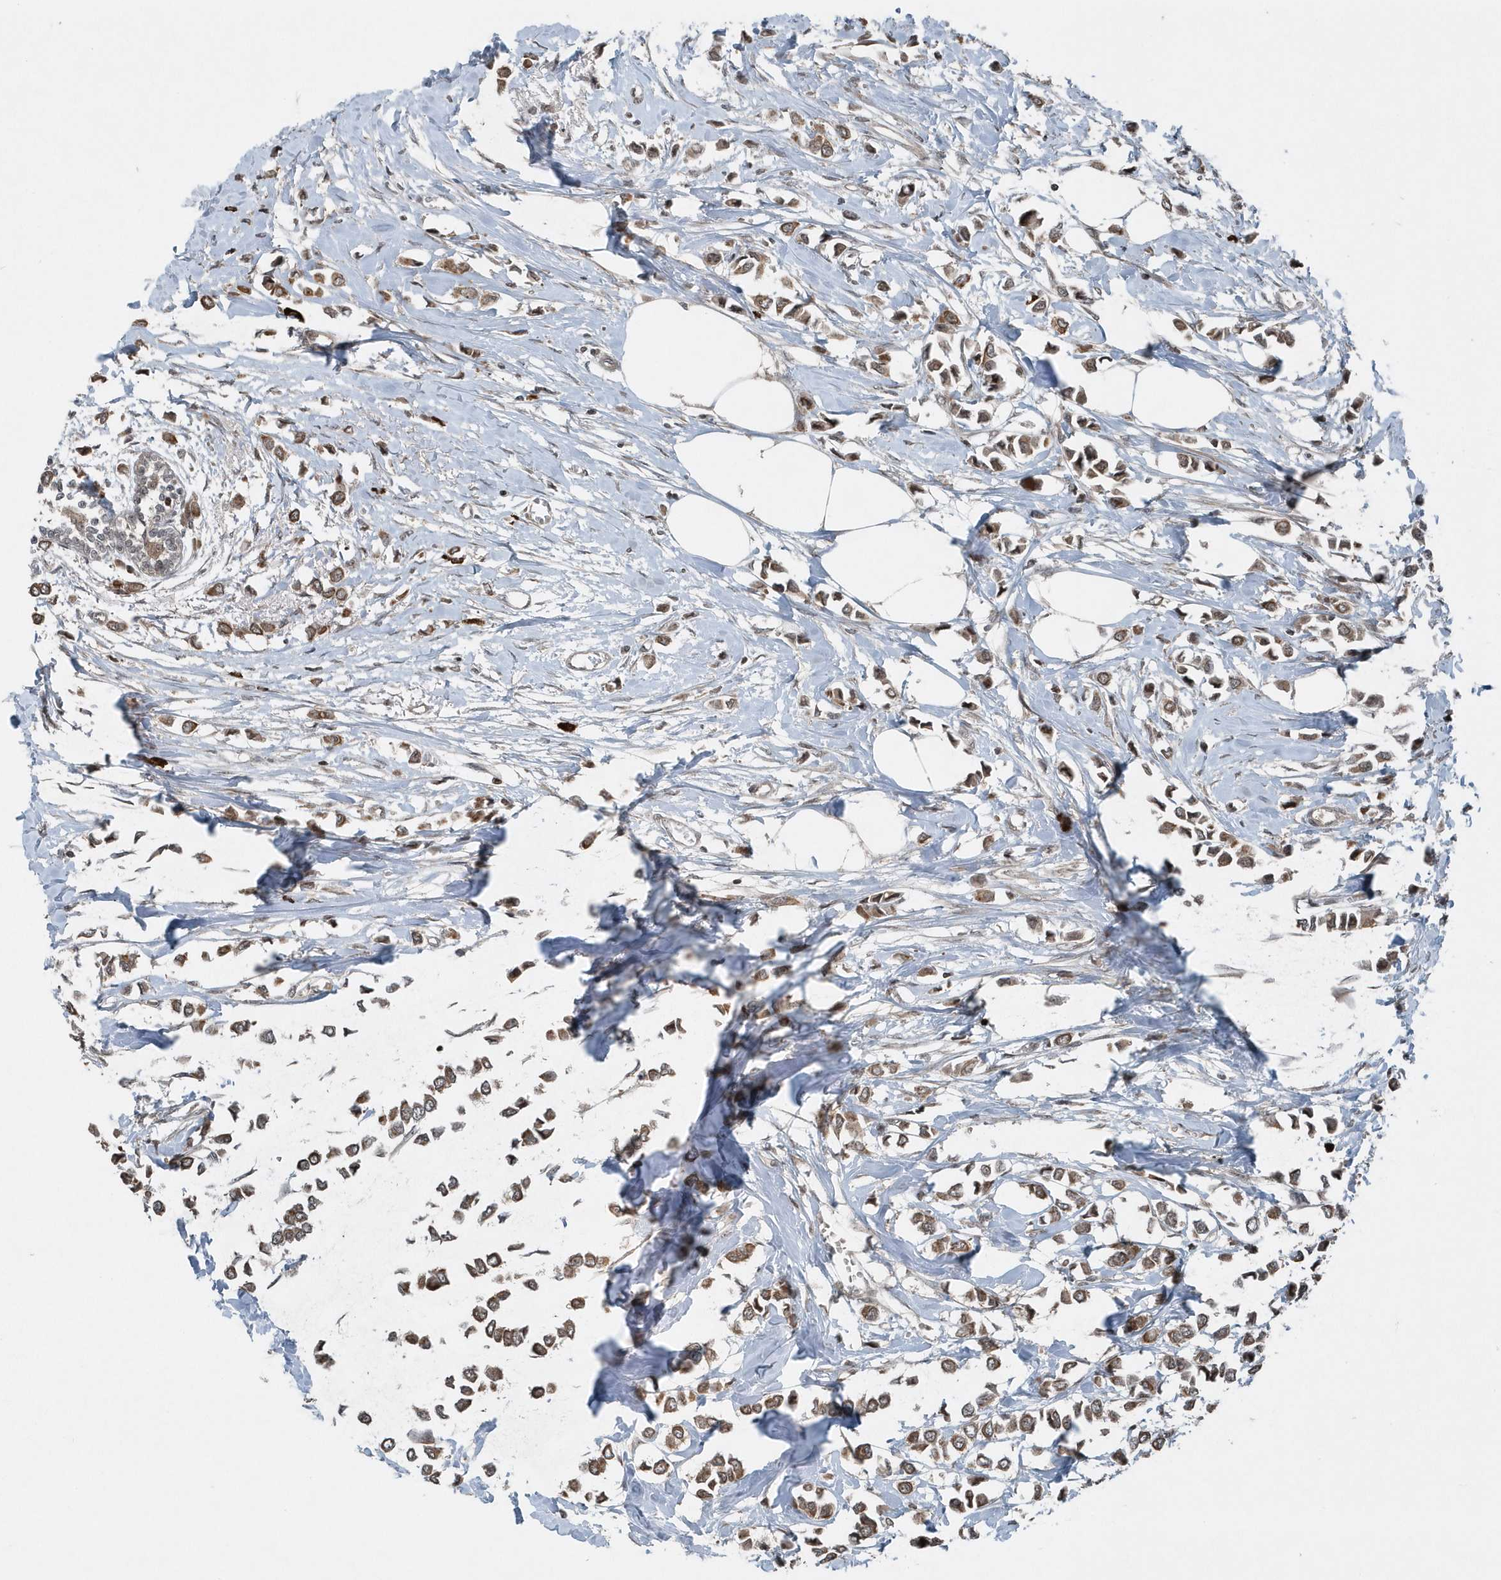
{"staining": {"intensity": "moderate", "quantity": ">75%", "location": "cytoplasmic/membranous"}, "tissue": "breast cancer", "cell_type": "Tumor cells", "image_type": "cancer", "snomed": [{"axis": "morphology", "description": "Lobular carcinoma"}, {"axis": "topography", "description": "Breast"}], "caption": "This is an image of immunohistochemistry staining of breast cancer, which shows moderate positivity in the cytoplasmic/membranous of tumor cells.", "gene": "EIF2B1", "patient": {"sex": "female", "age": 51}}